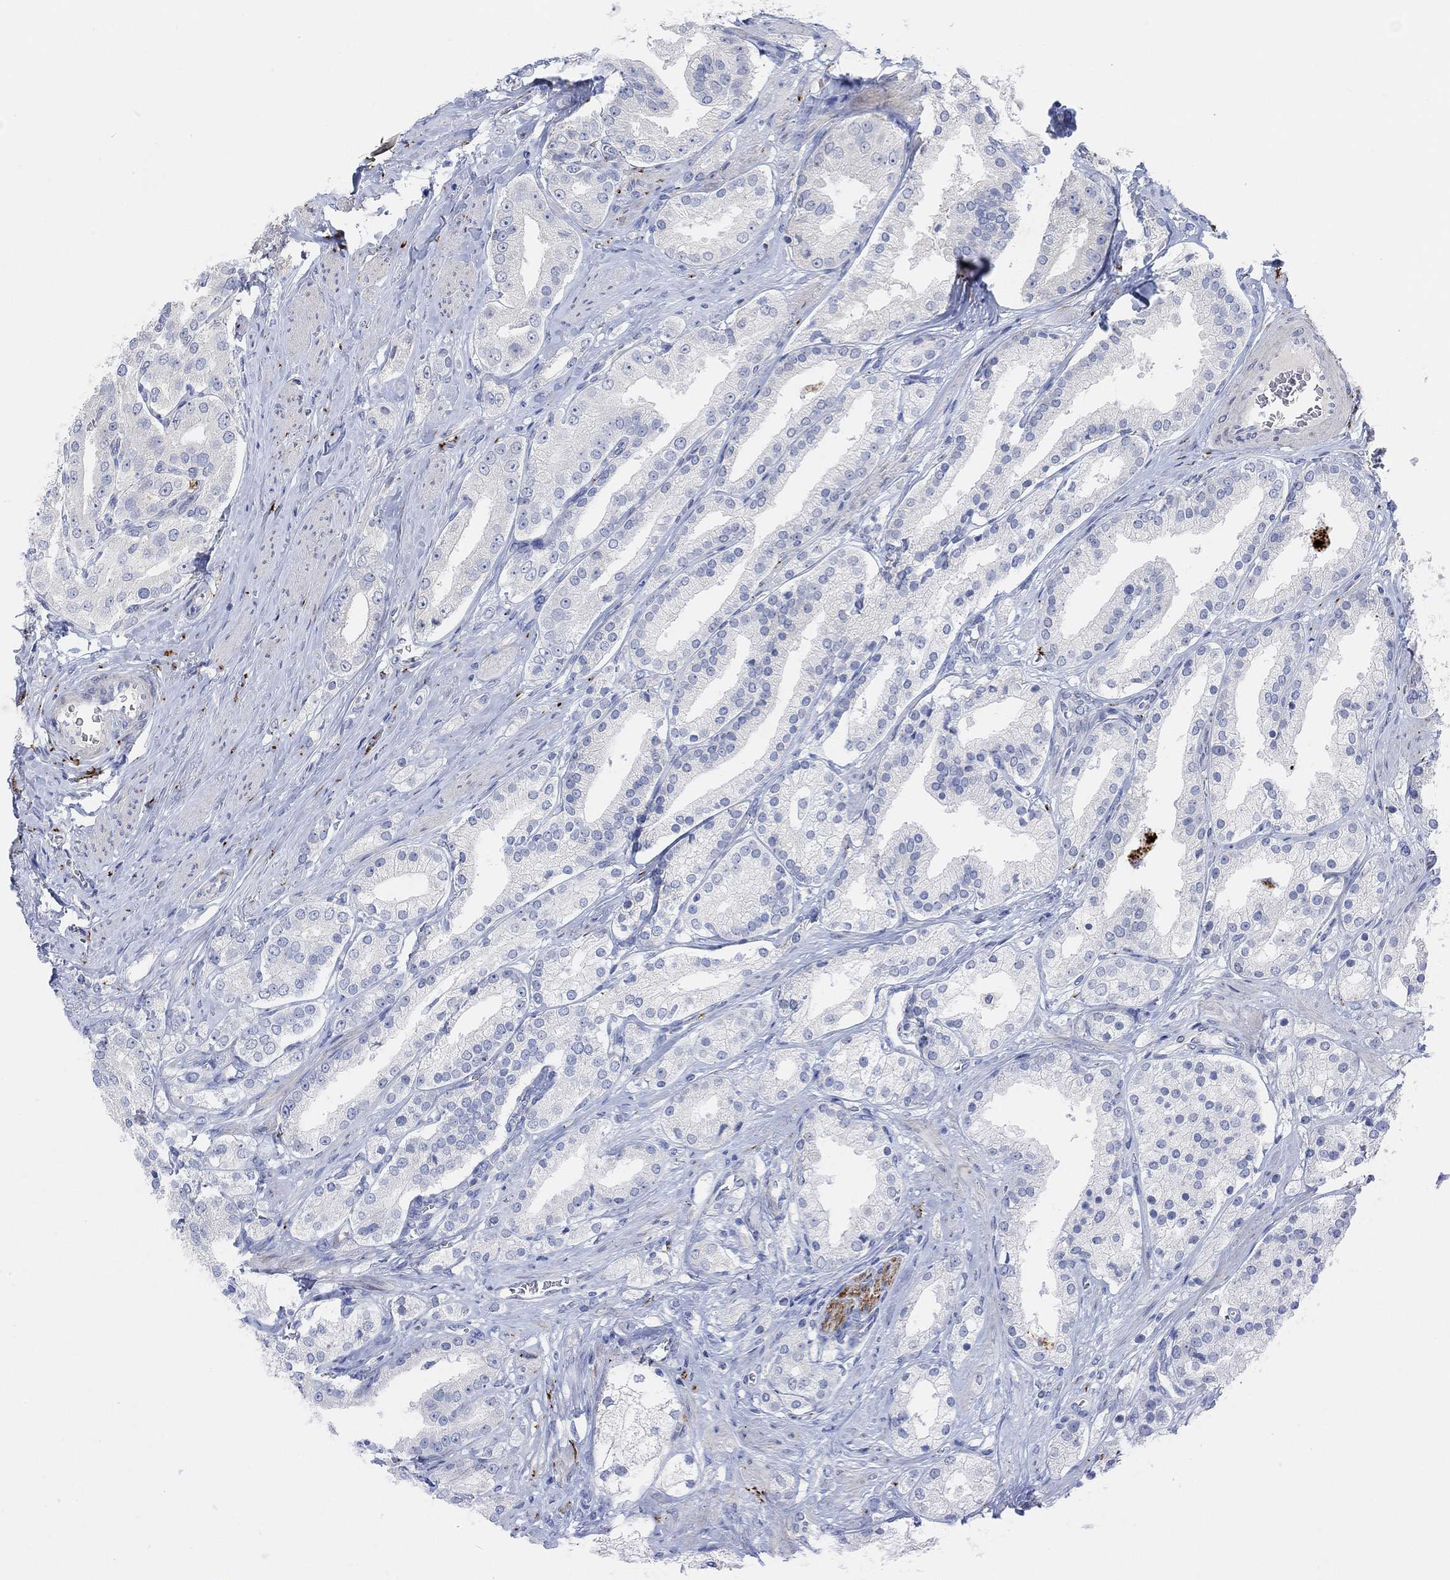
{"staining": {"intensity": "negative", "quantity": "none", "location": "none"}, "tissue": "prostate cancer", "cell_type": "Tumor cells", "image_type": "cancer", "snomed": [{"axis": "morphology", "description": "Adenocarcinoma, NOS"}, {"axis": "topography", "description": "Prostate and seminal vesicle, NOS"}, {"axis": "topography", "description": "Prostate"}], "caption": "DAB (3,3'-diaminobenzidine) immunohistochemical staining of adenocarcinoma (prostate) displays no significant expression in tumor cells.", "gene": "VAT1L", "patient": {"sex": "male", "age": 67}}